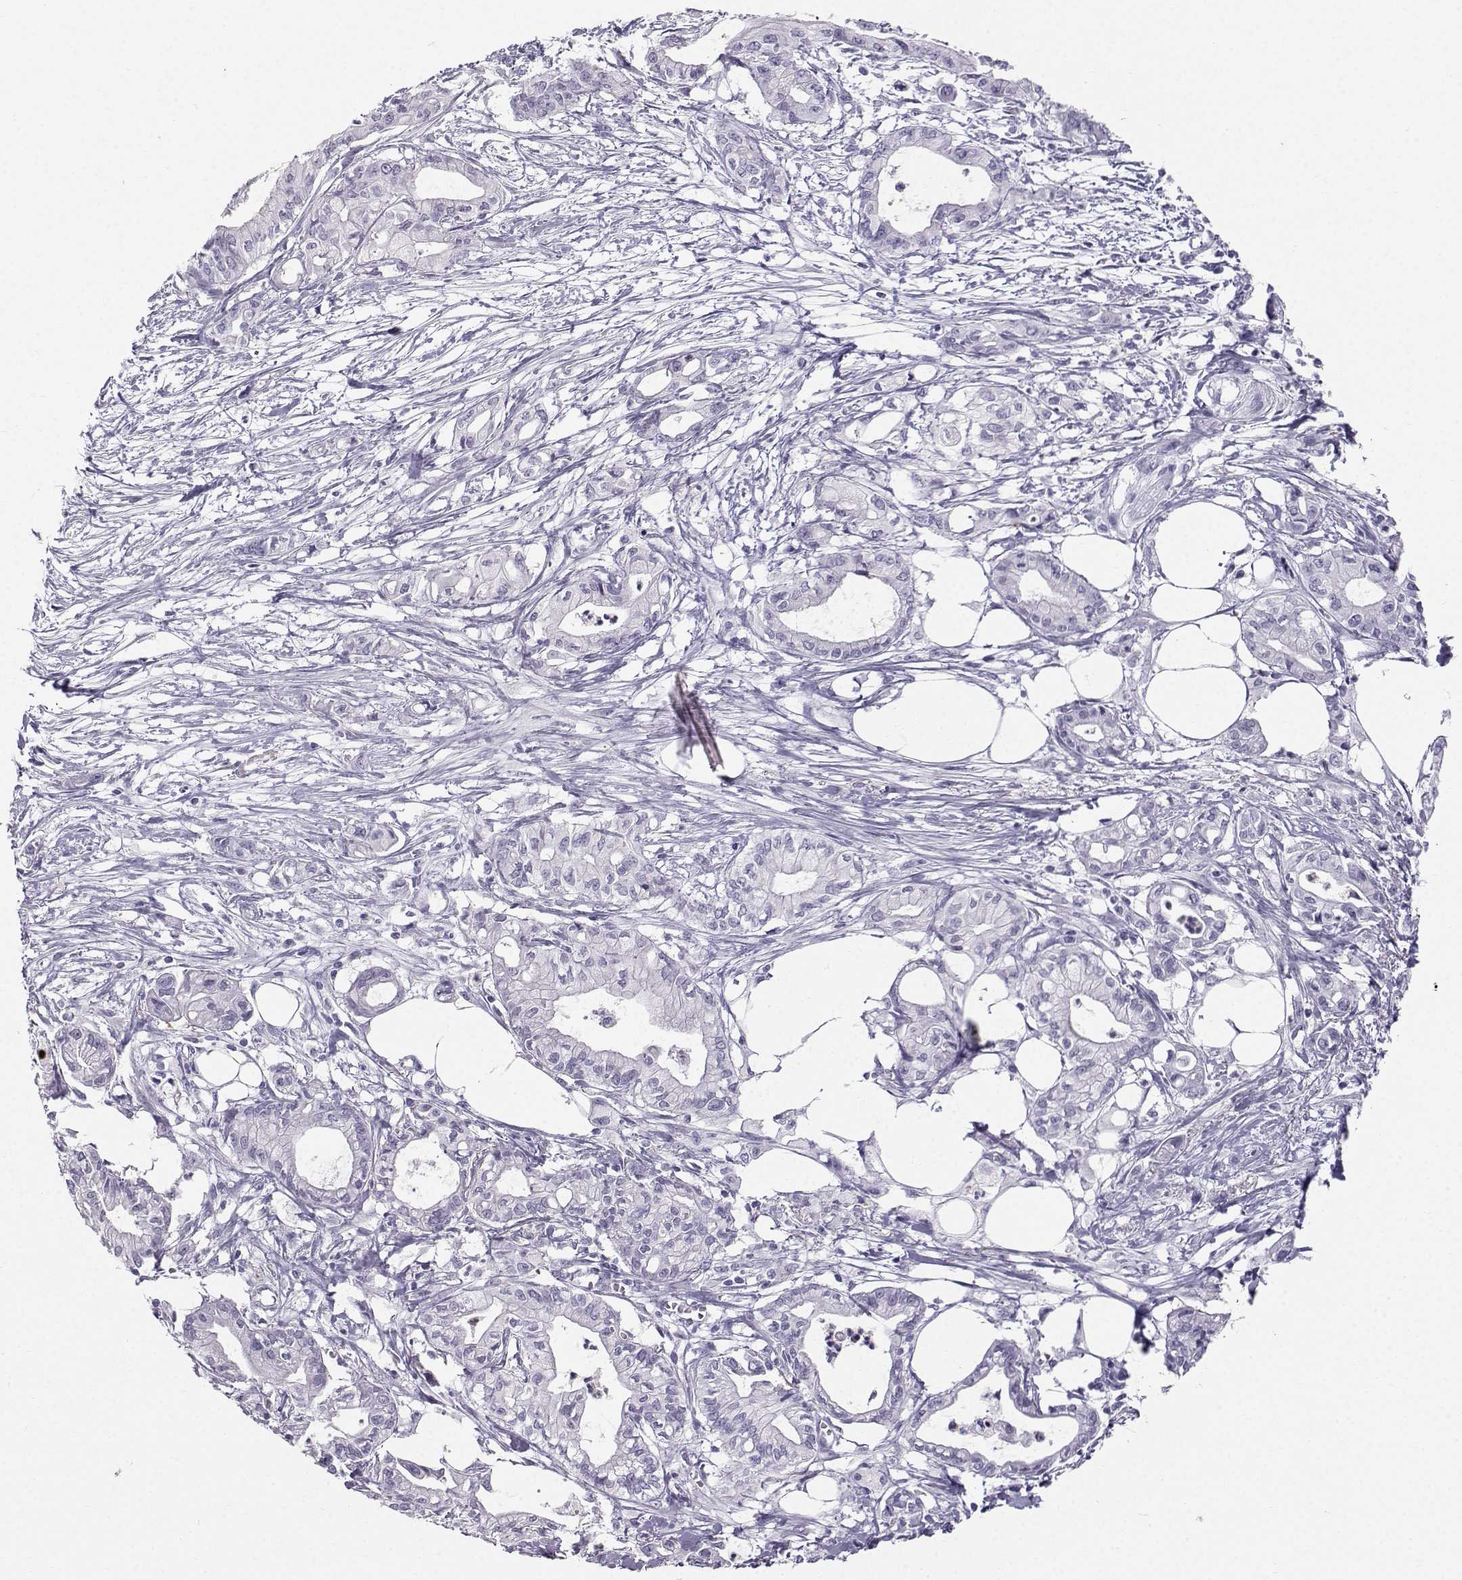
{"staining": {"intensity": "negative", "quantity": "none", "location": "none"}, "tissue": "pancreatic cancer", "cell_type": "Tumor cells", "image_type": "cancer", "snomed": [{"axis": "morphology", "description": "Adenocarcinoma, NOS"}, {"axis": "topography", "description": "Pancreas"}], "caption": "High magnification brightfield microscopy of pancreatic cancer (adenocarcinoma) stained with DAB (3,3'-diaminobenzidine) (brown) and counterstained with hematoxylin (blue): tumor cells show no significant staining.", "gene": "IQCD", "patient": {"sex": "male", "age": 71}}